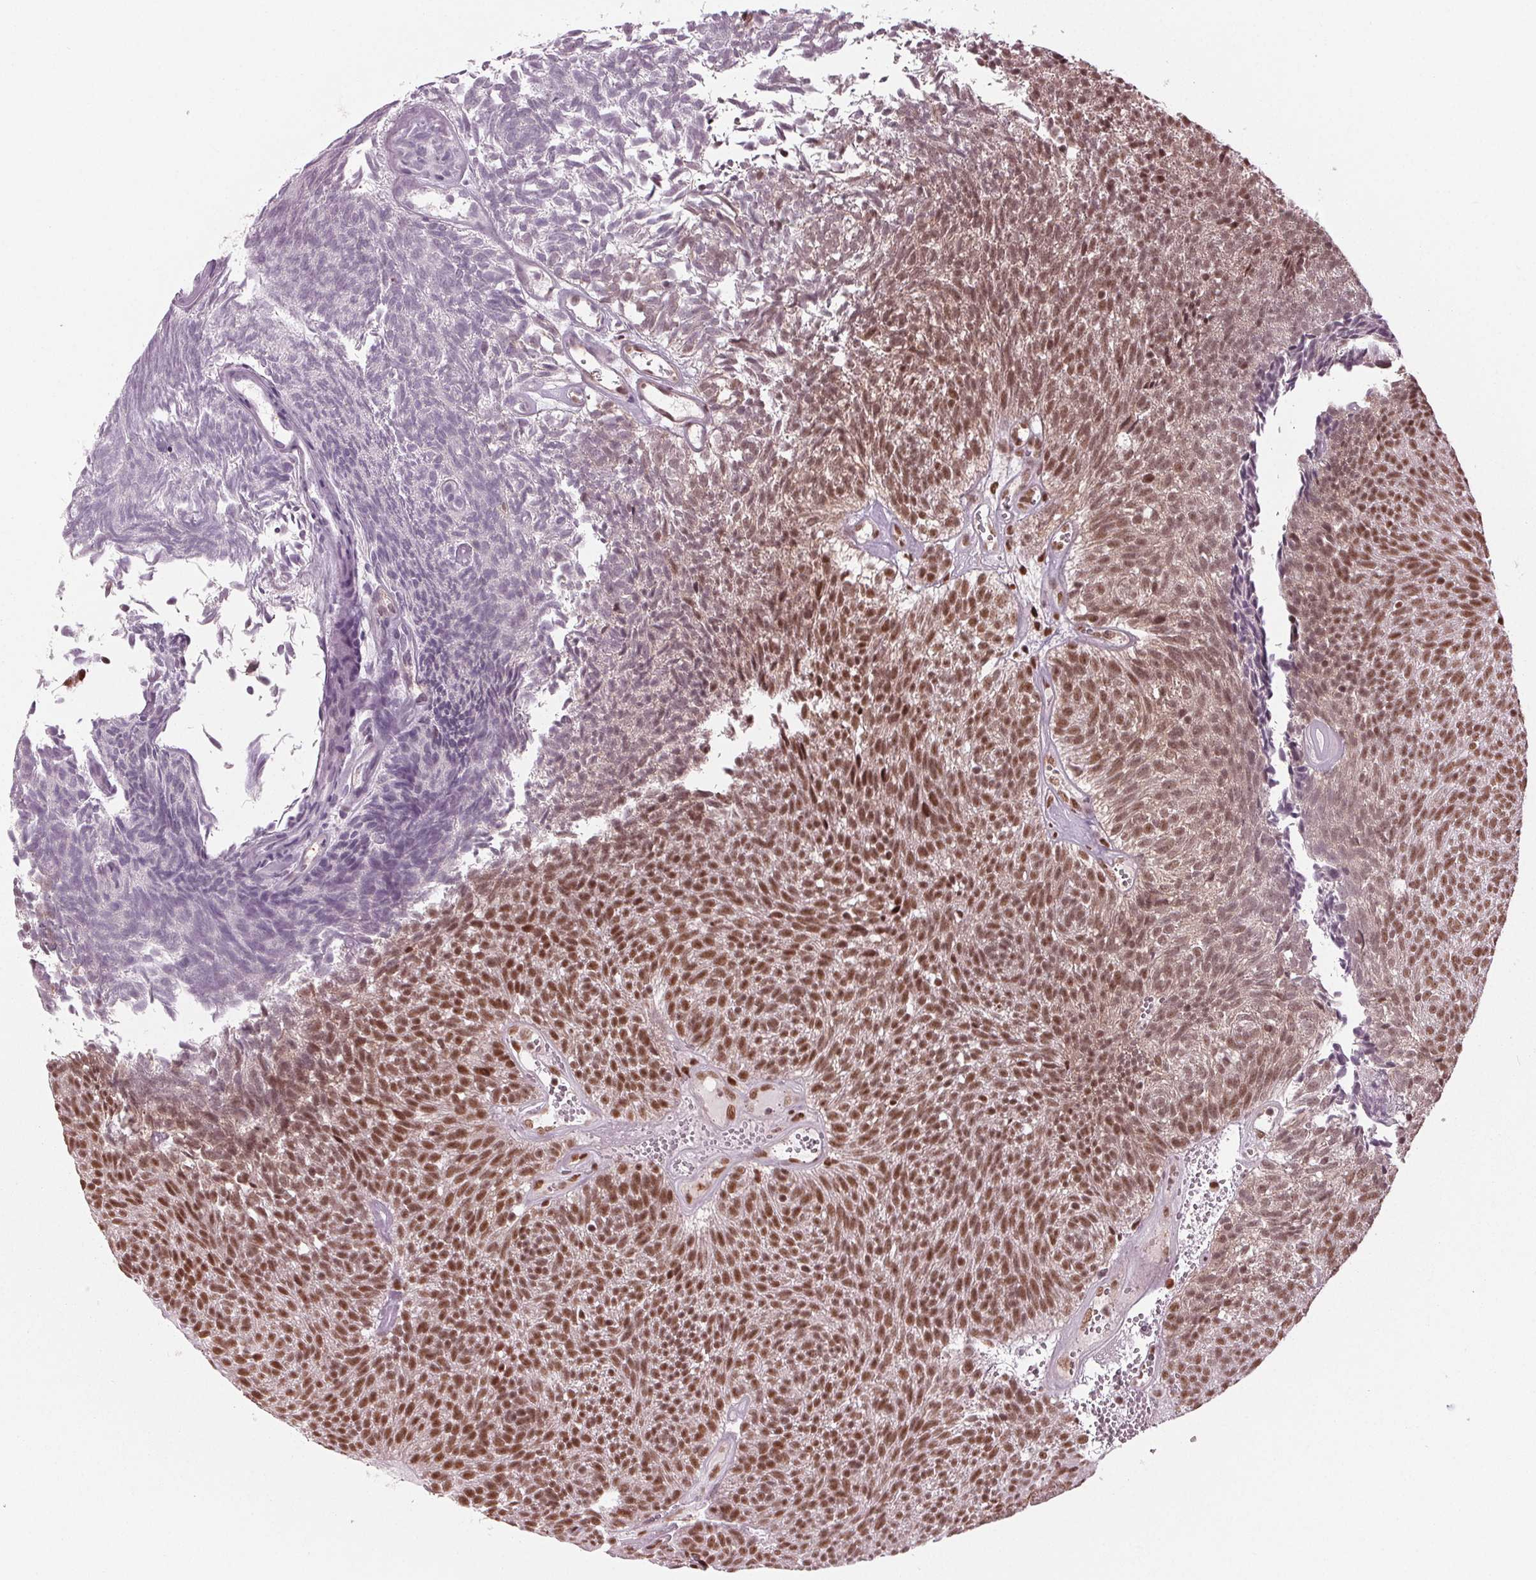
{"staining": {"intensity": "strong", "quantity": ">75%", "location": "nuclear"}, "tissue": "urothelial cancer", "cell_type": "Tumor cells", "image_type": "cancer", "snomed": [{"axis": "morphology", "description": "Urothelial carcinoma, Low grade"}, {"axis": "topography", "description": "Urinary bladder"}], "caption": "IHC photomicrograph of neoplastic tissue: human urothelial cancer stained using immunohistochemistry shows high levels of strong protein expression localized specifically in the nuclear of tumor cells, appearing as a nuclear brown color.", "gene": "LSM2", "patient": {"sex": "male", "age": 77}}